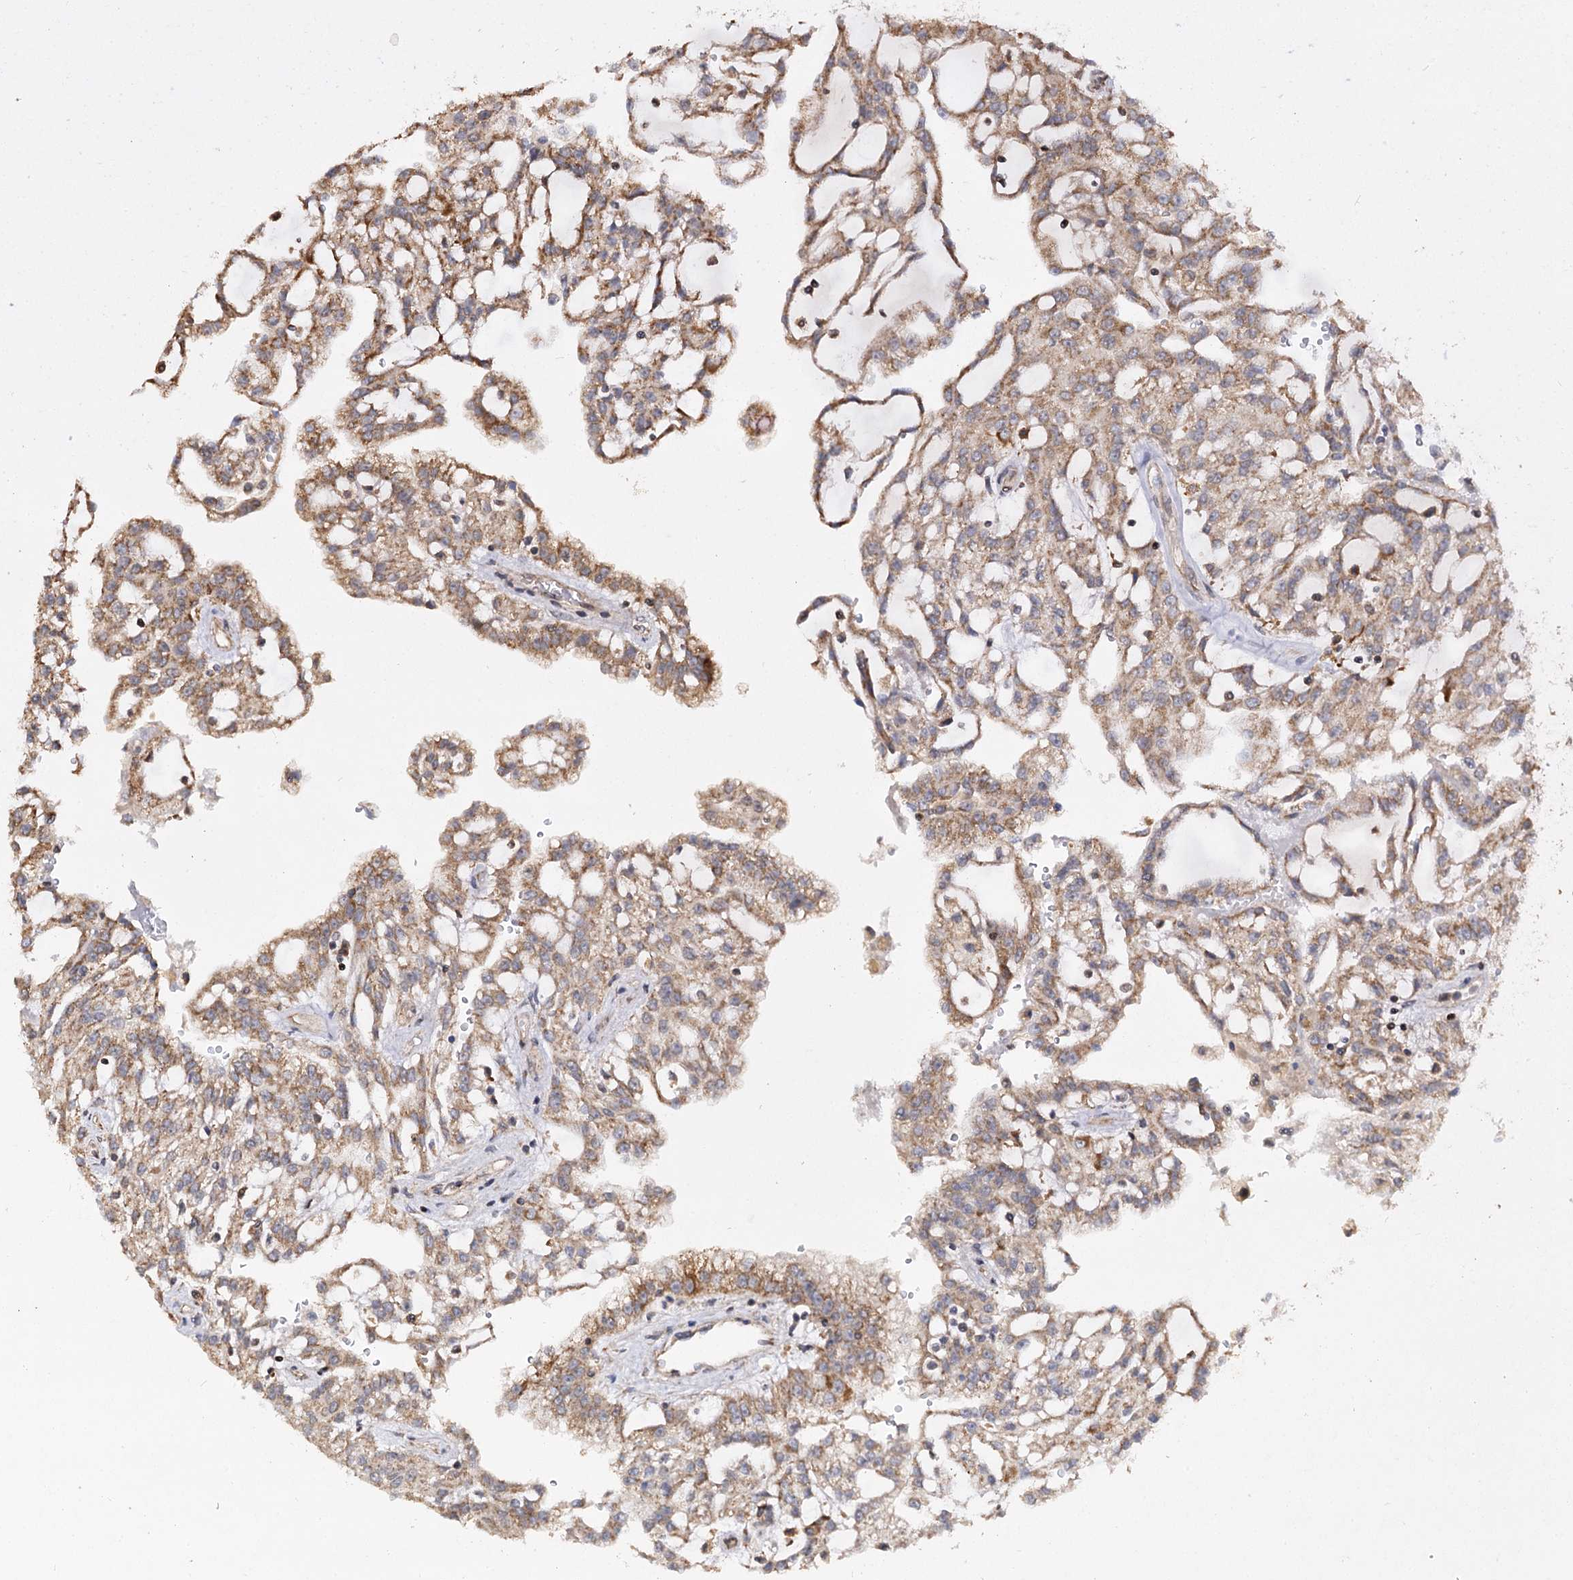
{"staining": {"intensity": "moderate", "quantity": ">75%", "location": "cytoplasmic/membranous"}, "tissue": "renal cancer", "cell_type": "Tumor cells", "image_type": "cancer", "snomed": [{"axis": "morphology", "description": "Adenocarcinoma, NOS"}, {"axis": "topography", "description": "Kidney"}], "caption": "Immunohistochemical staining of renal adenocarcinoma demonstrates medium levels of moderate cytoplasmic/membranous positivity in approximately >75% of tumor cells.", "gene": "CEP76", "patient": {"sex": "male", "age": 63}}